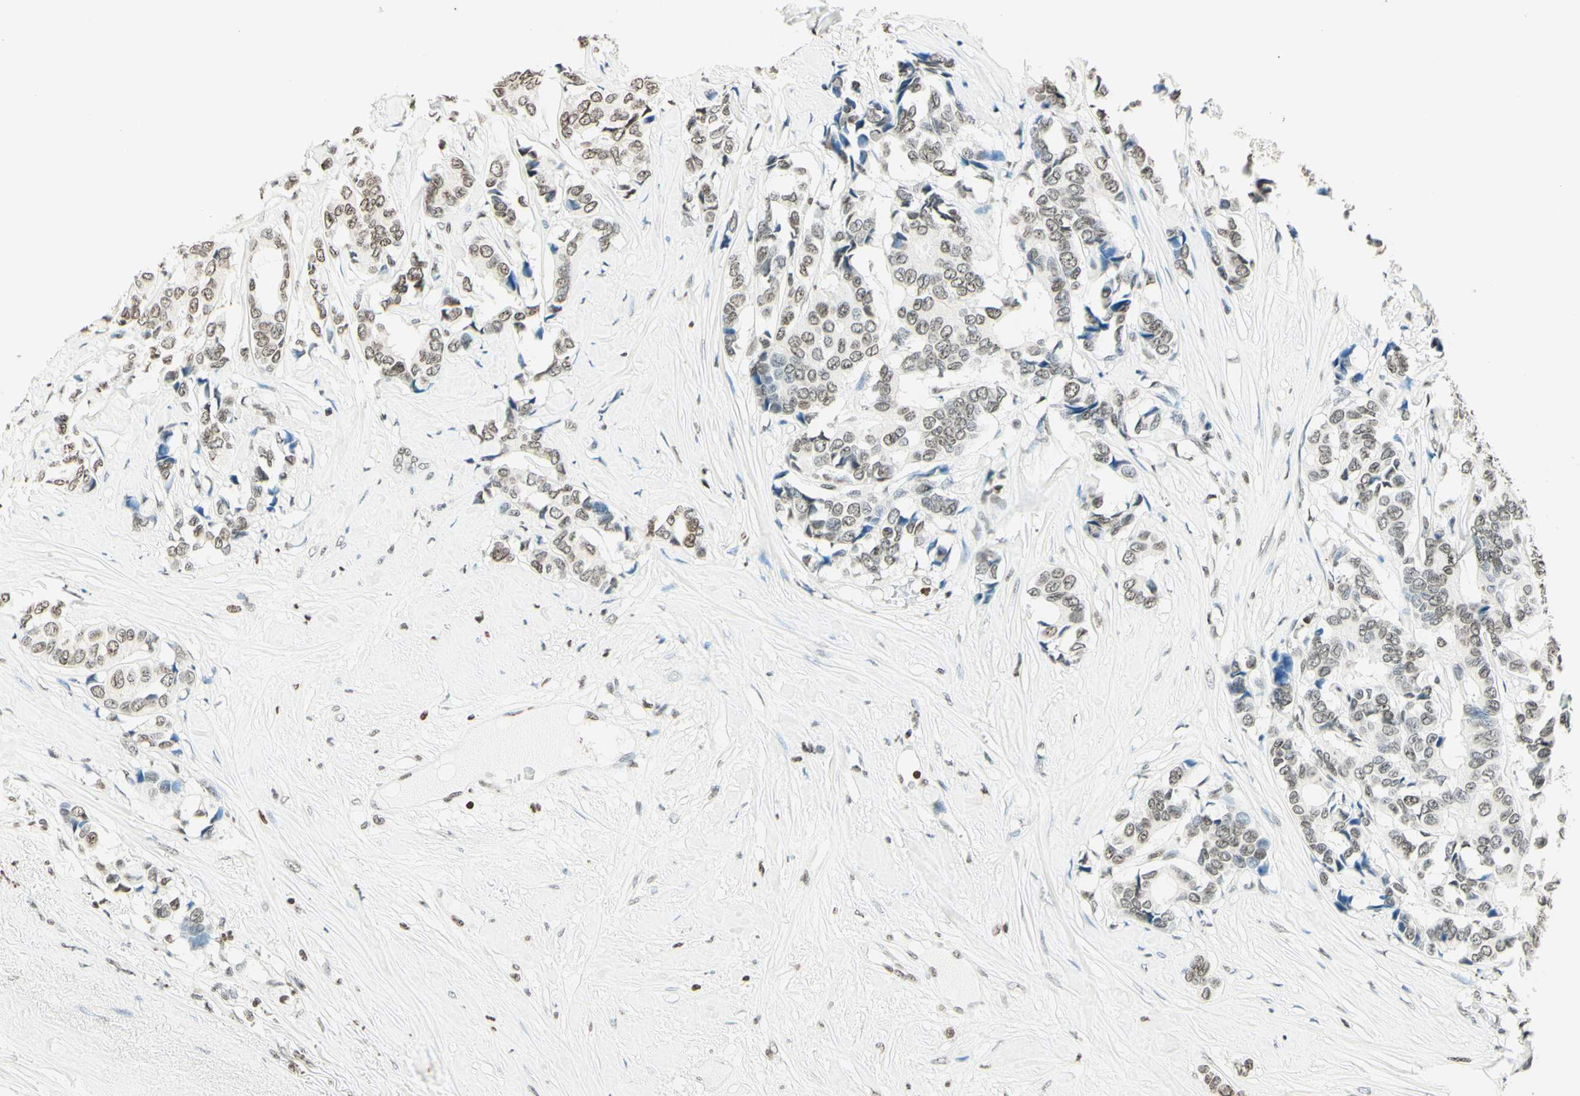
{"staining": {"intensity": "weak", "quantity": "25%-75%", "location": "nuclear"}, "tissue": "breast cancer", "cell_type": "Tumor cells", "image_type": "cancer", "snomed": [{"axis": "morphology", "description": "Duct carcinoma"}, {"axis": "topography", "description": "Breast"}], "caption": "Weak nuclear protein positivity is identified in about 25%-75% of tumor cells in breast invasive ductal carcinoma.", "gene": "MSH2", "patient": {"sex": "female", "age": 87}}